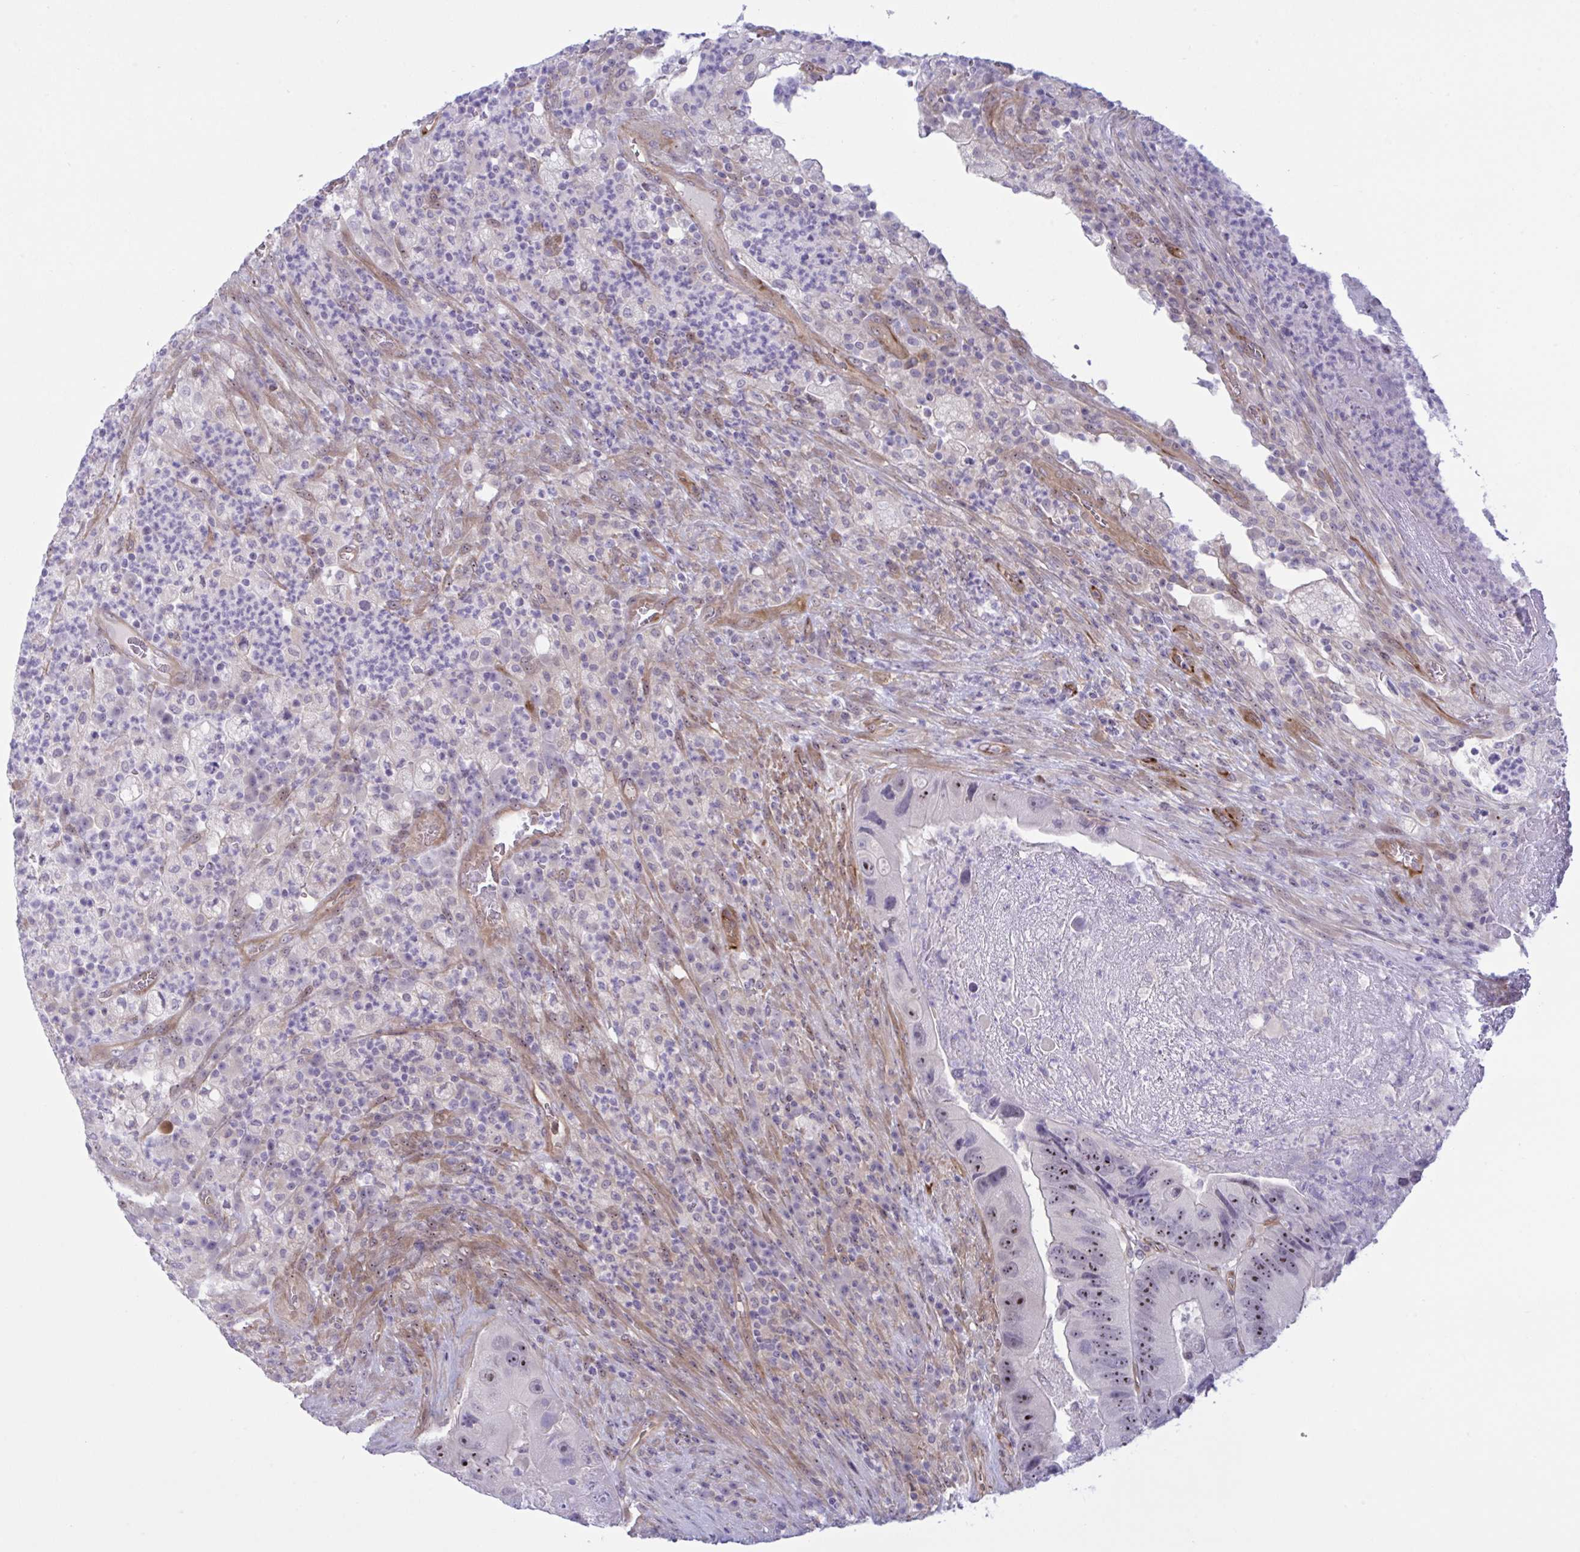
{"staining": {"intensity": "moderate", "quantity": ">75%", "location": "nuclear"}, "tissue": "colorectal cancer", "cell_type": "Tumor cells", "image_type": "cancer", "snomed": [{"axis": "morphology", "description": "Adenocarcinoma, NOS"}, {"axis": "topography", "description": "Colon"}], "caption": "The photomicrograph displays immunohistochemical staining of colorectal cancer. There is moderate nuclear staining is appreciated in about >75% of tumor cells.", "gene": "PRRT4", "patient": {"sex": "female", "age": 86}}